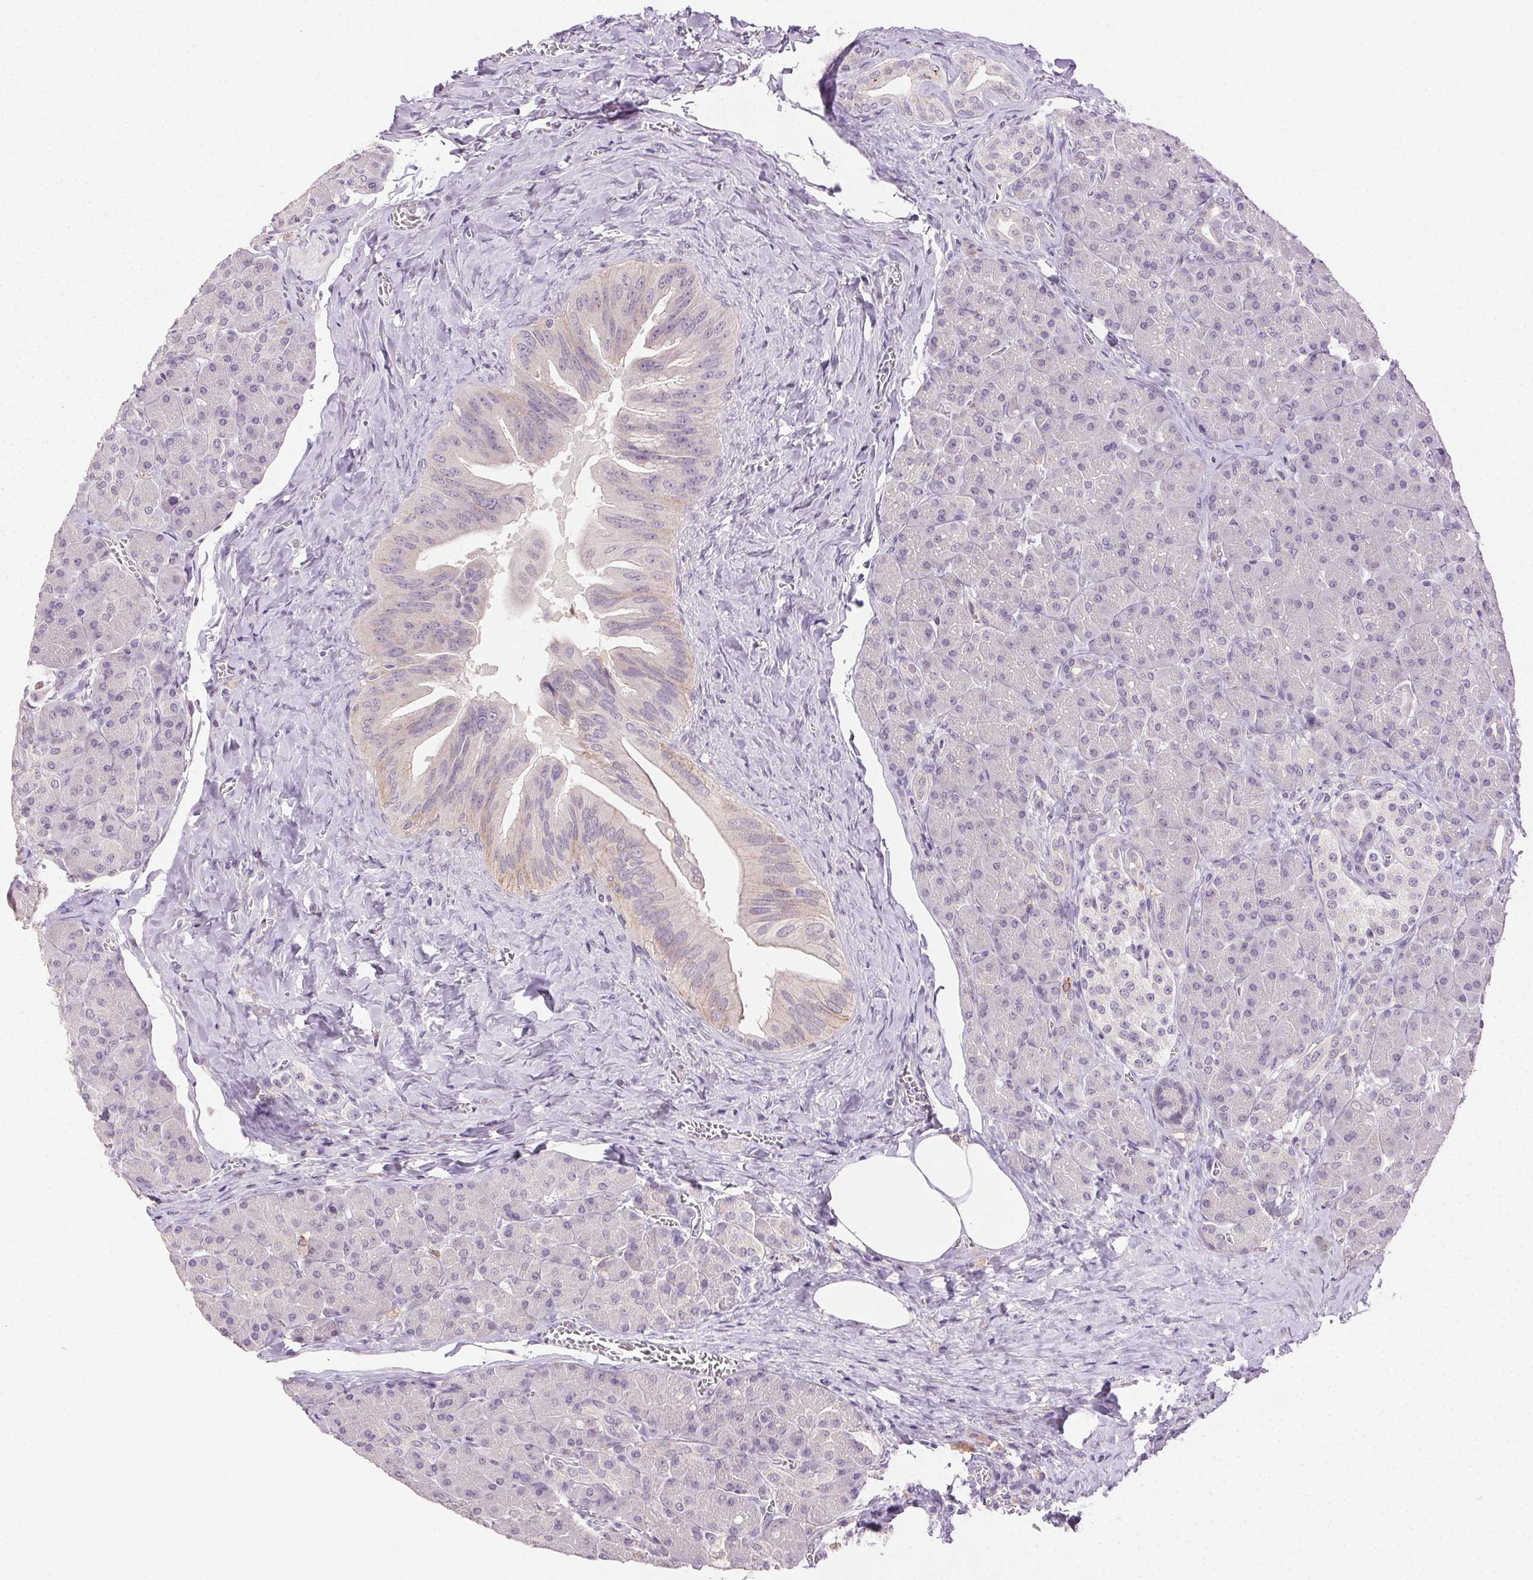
{"staining": {"intensity": "negative", "quantity": "none", "location": "none"}, "tissue": "pancreas", "cell_type": "Exocrine glandular cells", "image_type": "normal", "snomed": [{"axis": "morphology", "description": "Normal tissue, NOS"}, {"axis": "topography", "description": "Pancreas"}], "caption": "DAB (3,3'-diaminobenzidine) immunohistochemical staining of unremarkable human pancreas displays no significant positivity in exocrine glandular cells.", "gene": "AKAP5", "patient": {"sex": "male", "age": 55}}